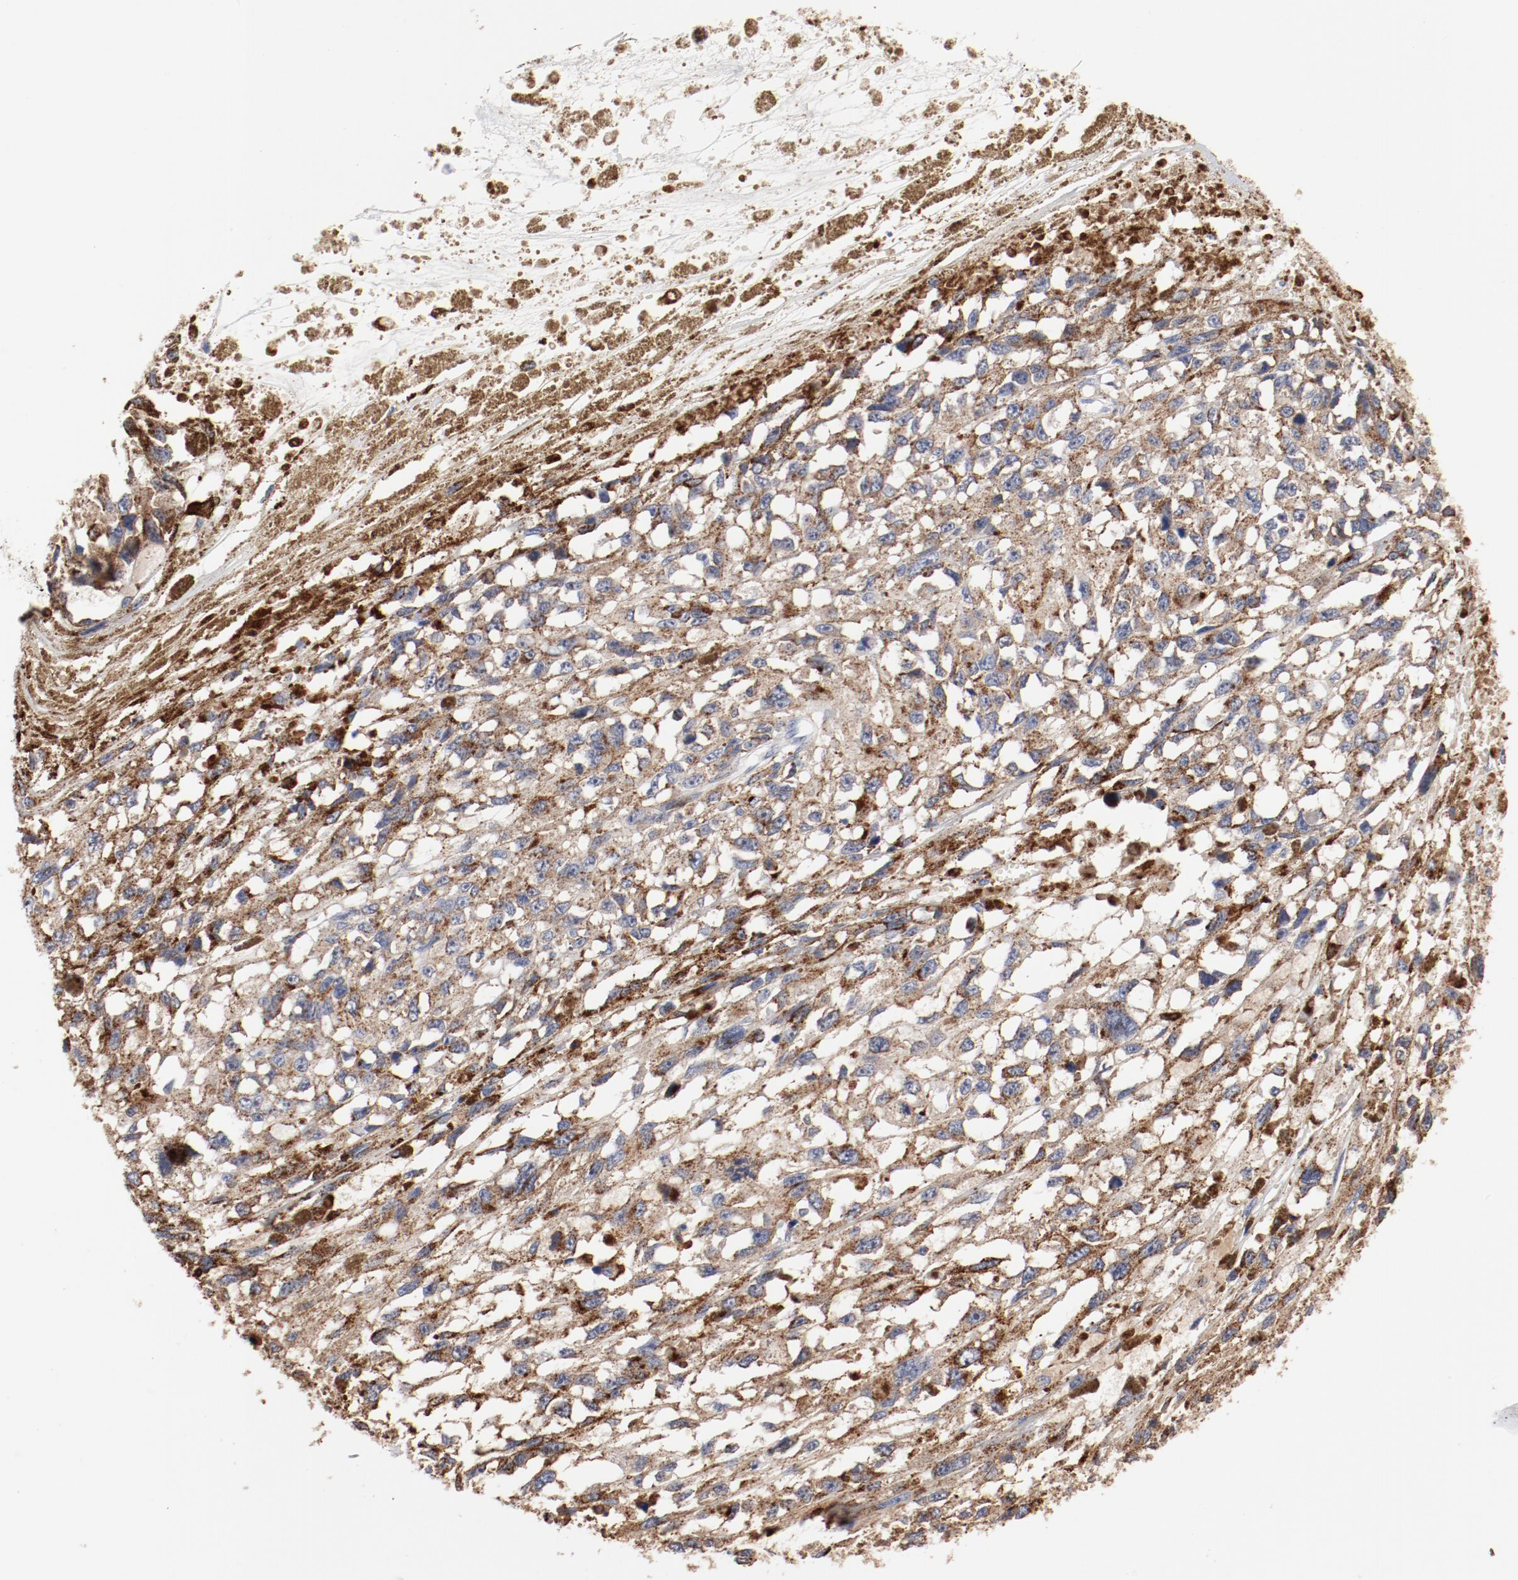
{"staining": {"intensity": "strong", "quantity": ">75%", "location": "cytoplasmic/membranous"}, "tissue": "melanoma", "cell_type": "Tumor cells", "image_type": "cancer", "snomed": [{"axis": "morphology", "description": "Malignant melanoma, Metastatic site"}, {"axis": "topography", "description": "Lymph node"}], "caption": "IHC micrograph of neoplastic tissue: melanoma stained using IHC demonstrates high levels of strong protein expression localized specifically in the cytoplasmic/membranous of tumor cells, appearing as a cytoplasmic/membranous brown color.", "gene": "GPR143", "patient": {"sex": "male", "age": 59}}